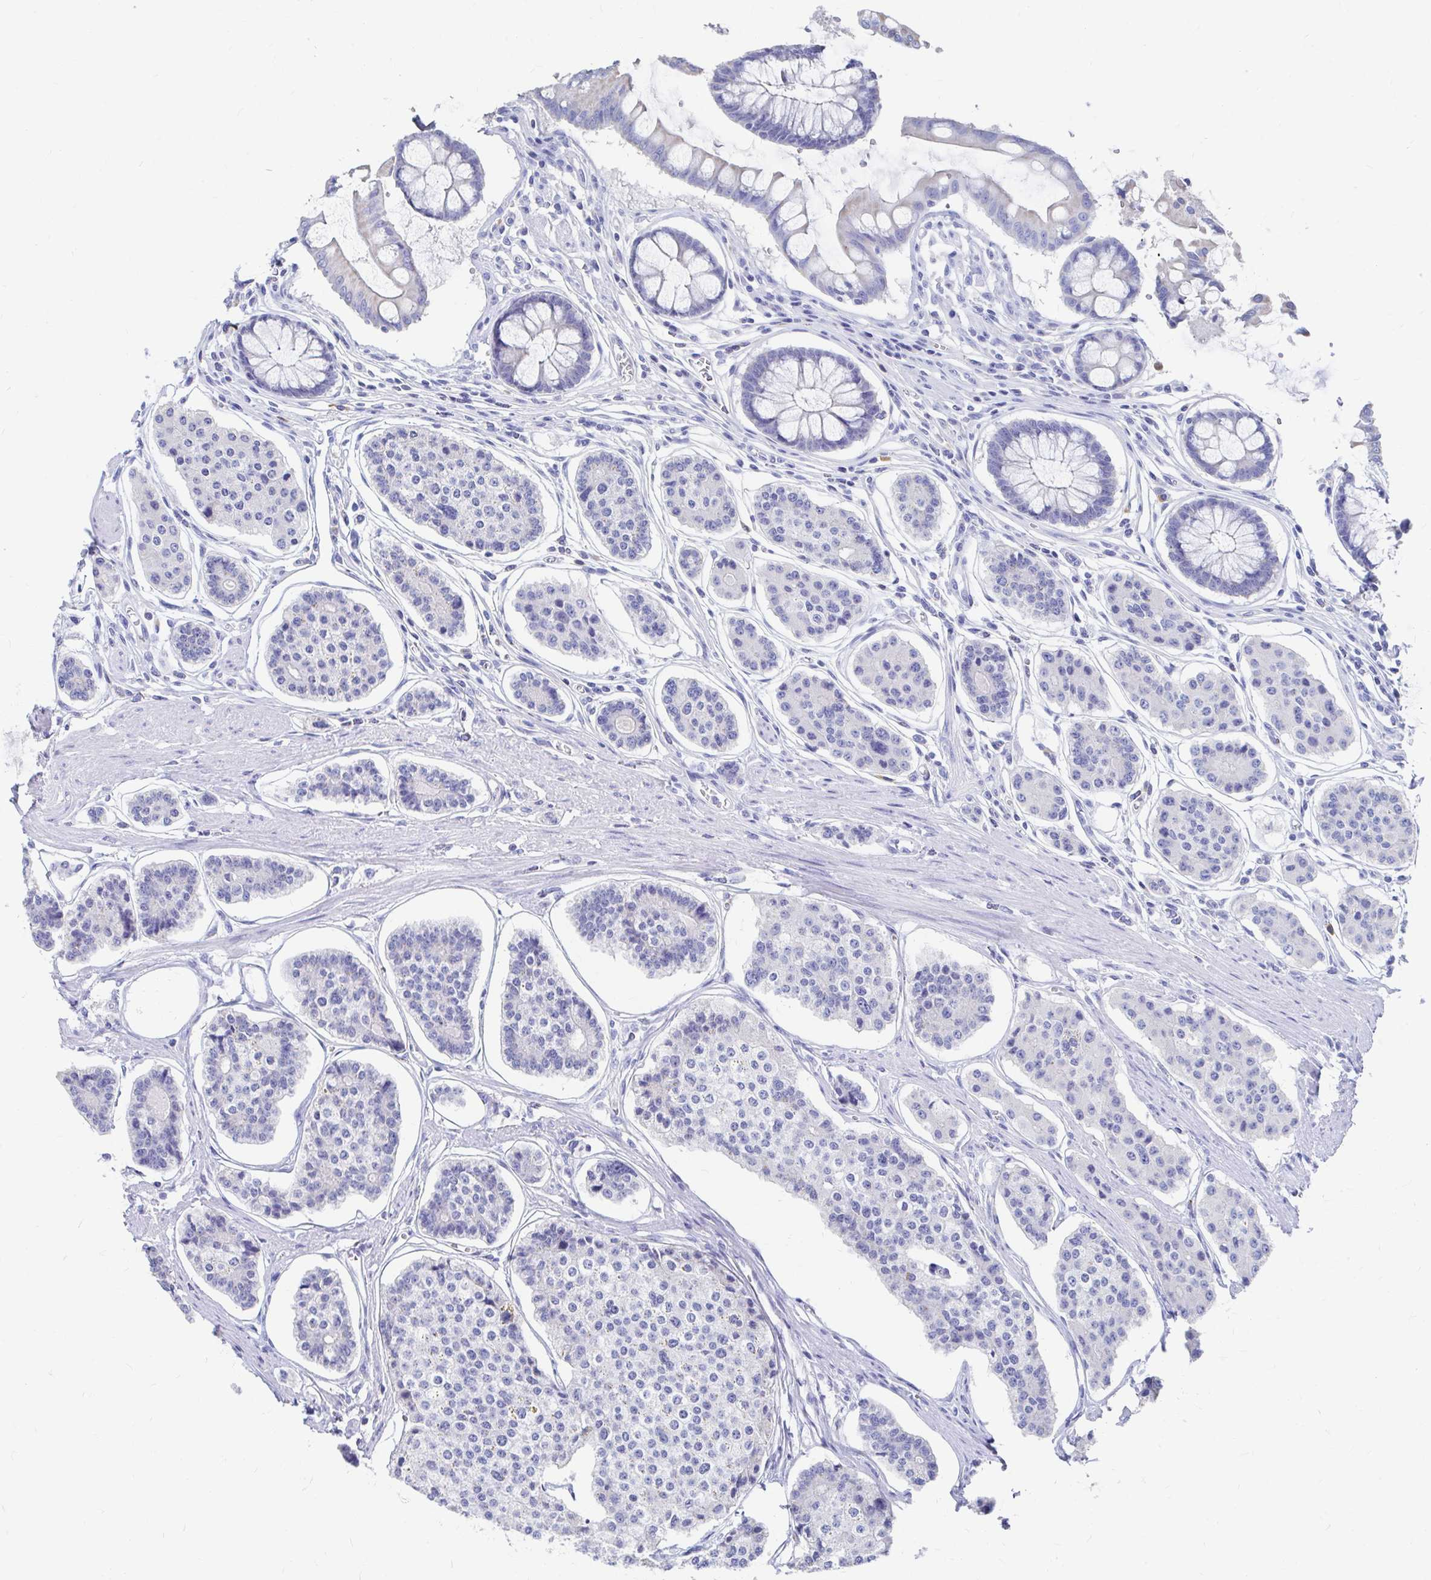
{"staining": {"intensity": "negative", "quantity": "none", "location": "none"}, "tissue": "carcinoid", "cell_type": "Tumor cells", "image_type": "cancer", "snomed": [{"axis": "morphology", "description": "Carcinoid, malignant, NOS"}, {"axis": "topography", "description": "Small intestine"}], "caption": "Immunohistochemistry of carcinoid (malignant) reveals no staining in tumor cells.", "gene": "LAMC3", "patient": {"sex": "female", "age": 65}}